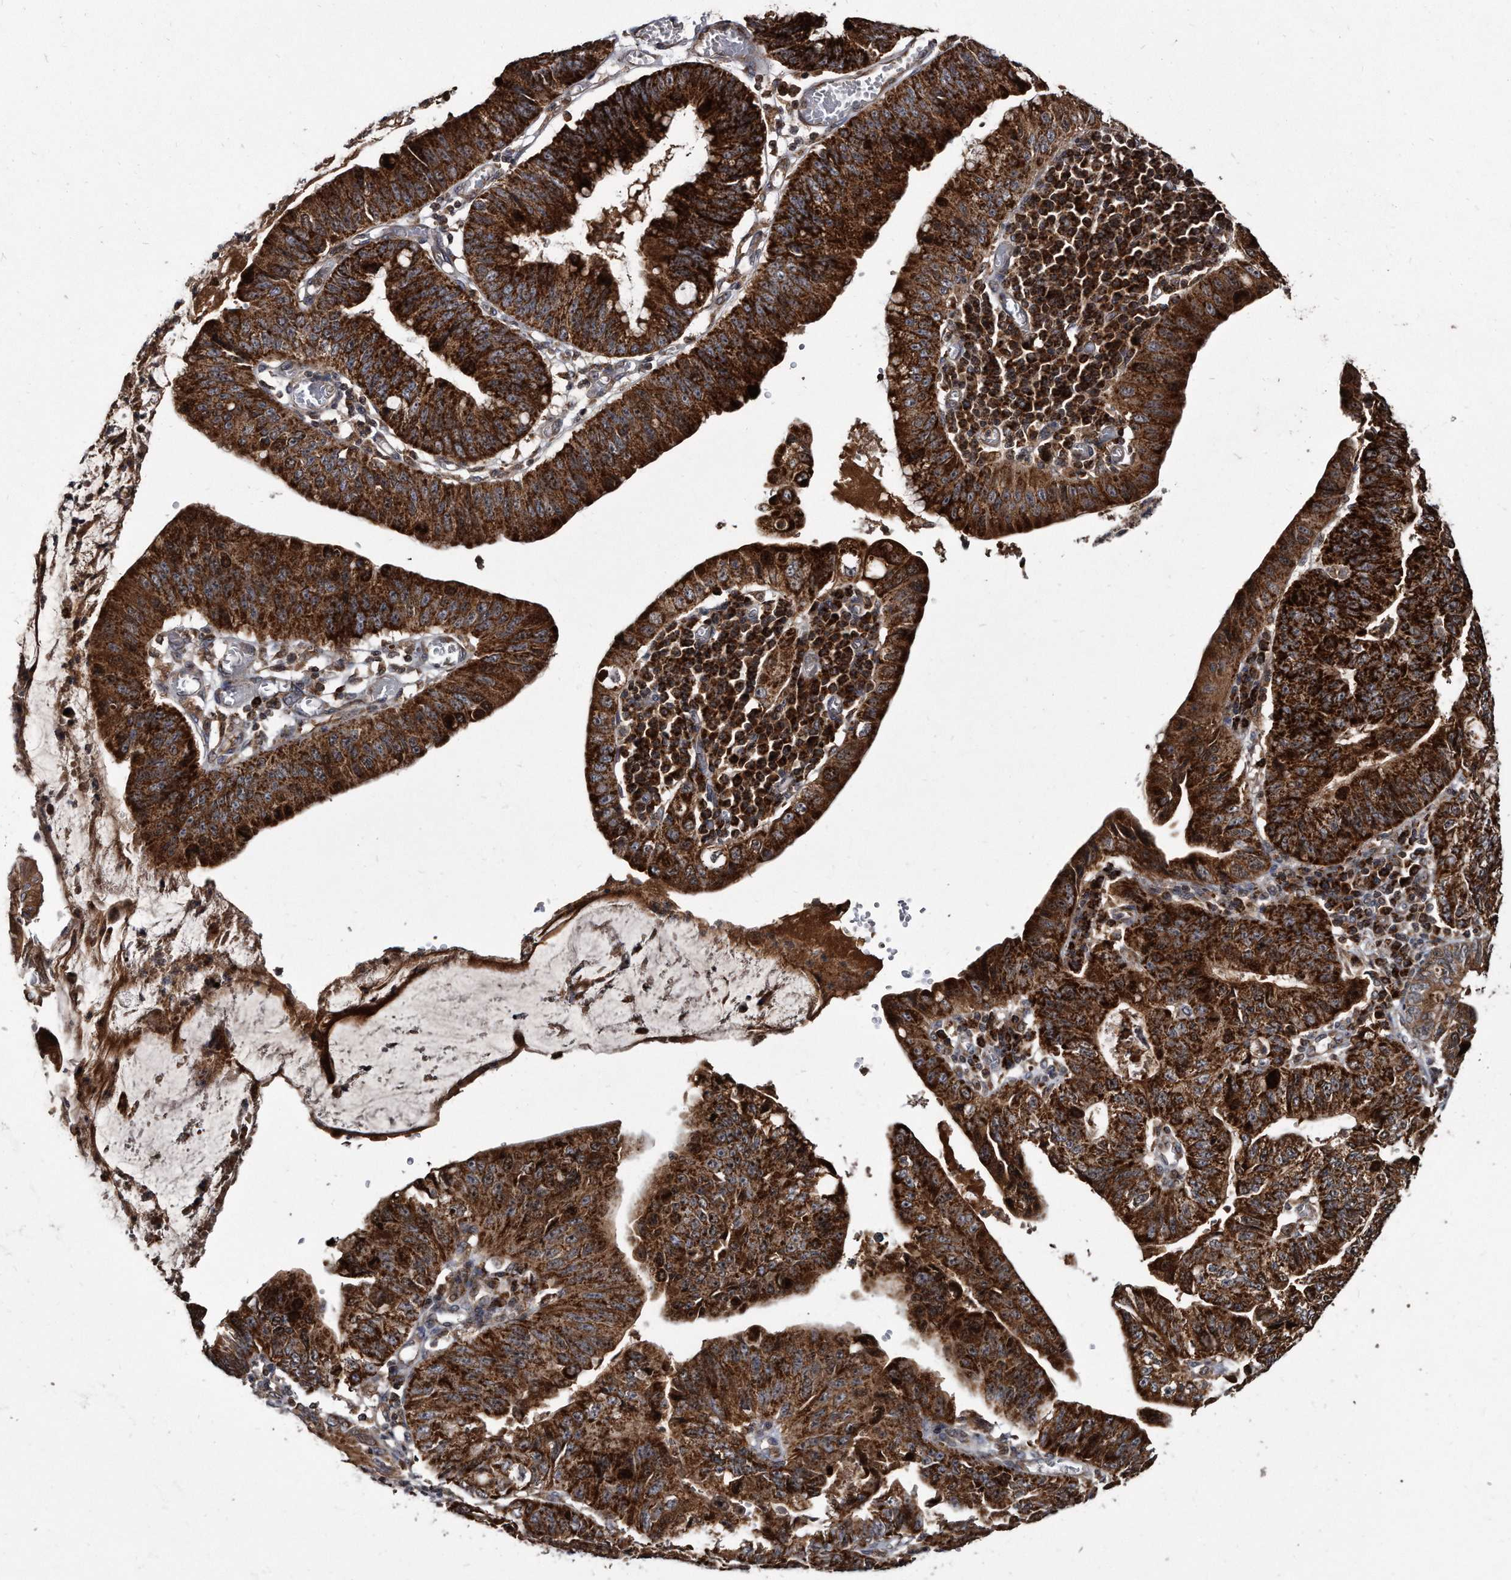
{"staining": {"intensity": "strong", "quantity": ">75%", "location": "cytoplasmic/membranous"}, "tissue": "stomach cancer", "cell_type": "Tumor cells", "image_type": "cancer", "snomed": [{"axis": "morphology", "description": "Adenocarcinoma, NOS"}, {"axis": "topography", "description": "Stomach"}], "caption": "Immunohistochemical staining of human adenocarcinoma (stomach) shows strong cytoplasmic/membranous protein expression in approximately >75% of tumor cells.", "gene": "FAM136A", "patient": {"sex": "male", "age": 59}}